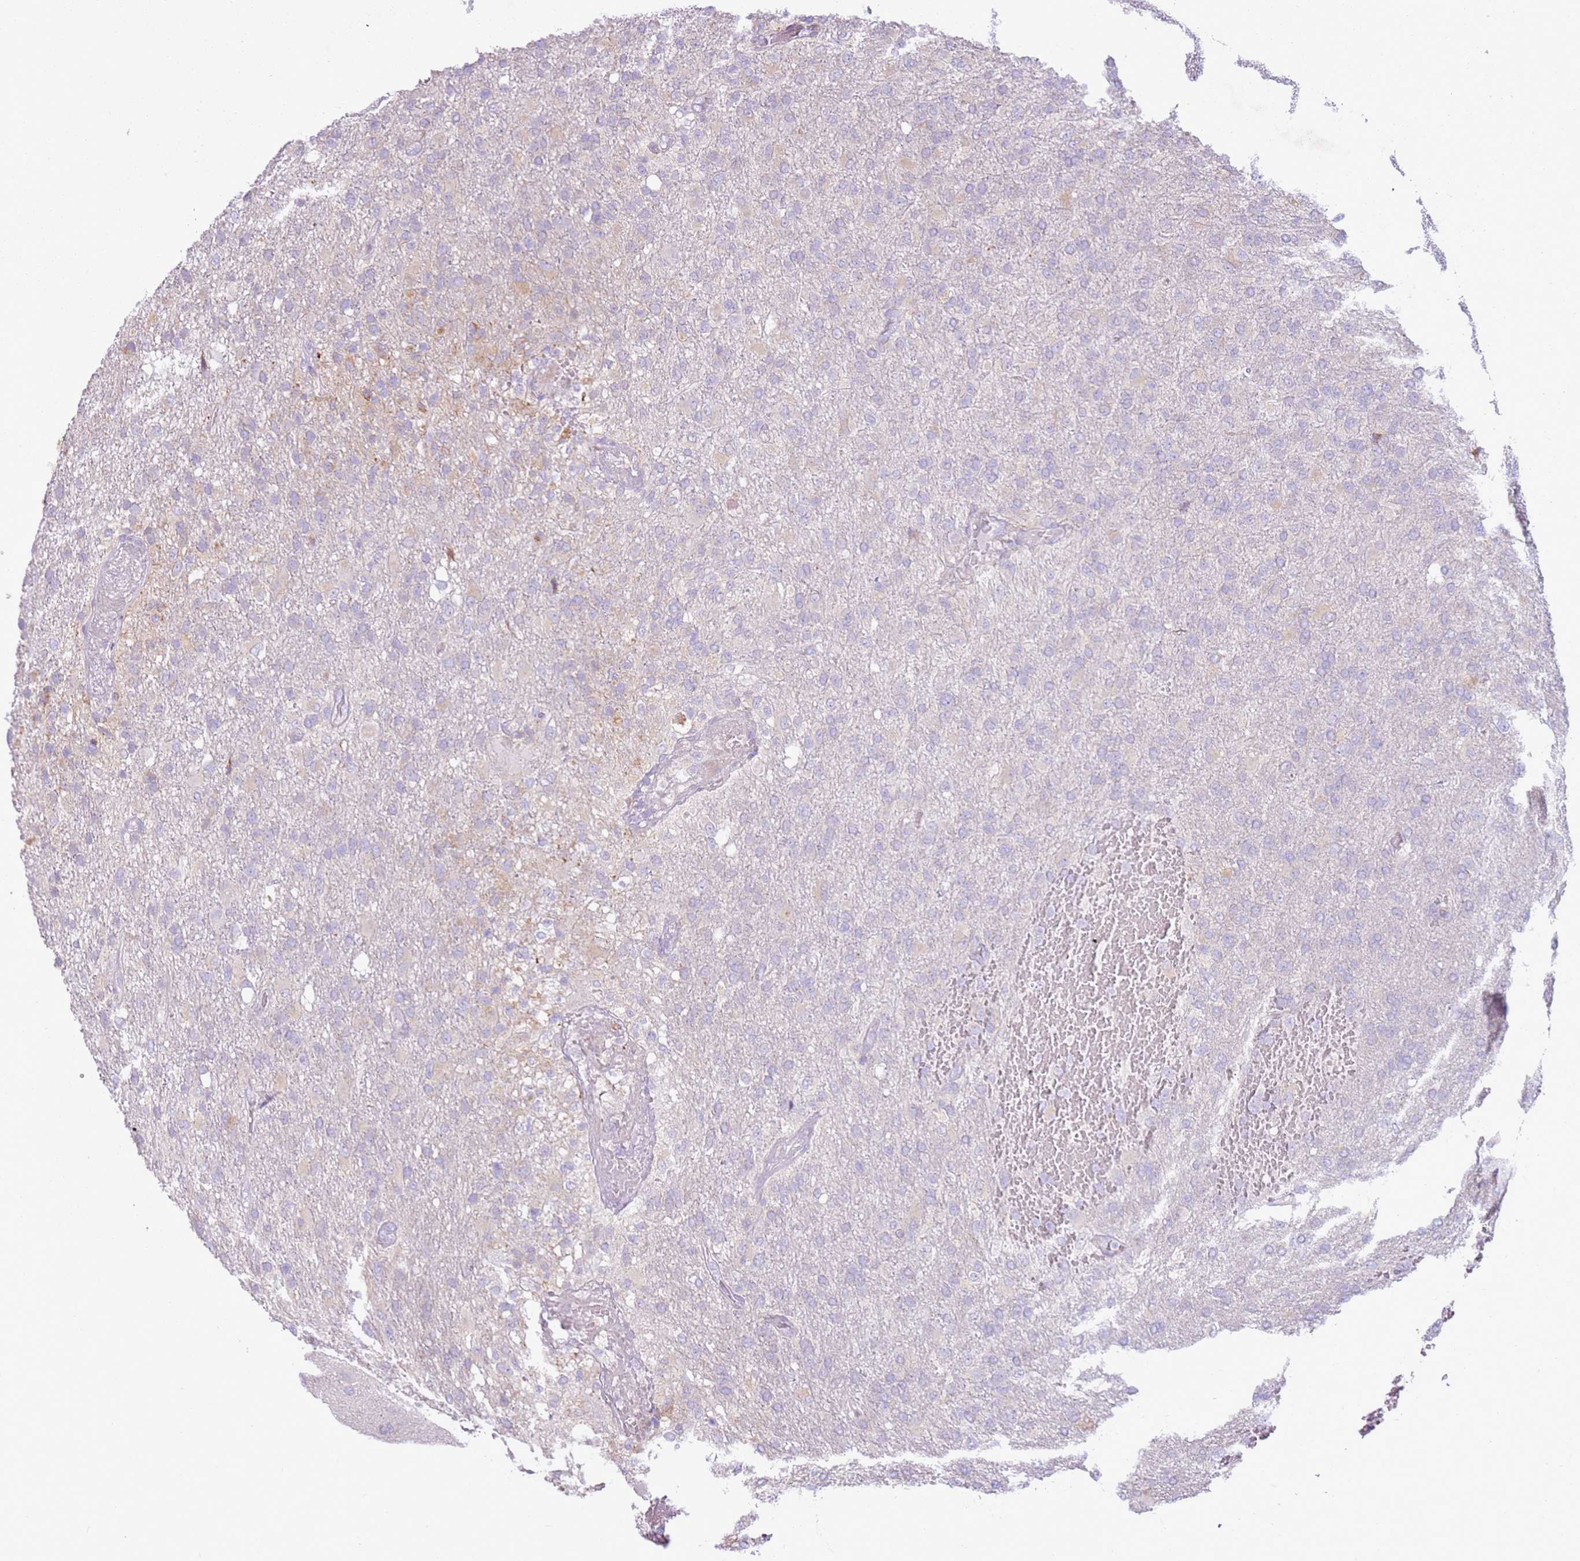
{"staining": {"intensity": "negative", "quantity": "none", "location": "none"}, "tissue": "glioma", "cell_type": "Tumor cells", "image_type": "cancer", "snomed": [{"axis": "morphology", "description": "Glioma, malignant, High grade"}, {"axis": "topography", "description": "Brain"}], "caption": "High magnification brightfield microscopy of glioma stained with DAB (brown) and counterstained with hematoxylin (blue): tumor cells show no significant expression. (DAB immunohistochemistry with hematoxylin counter stain).", "gene": "OAF", "patient": {"sex": "female", "age": 74}}